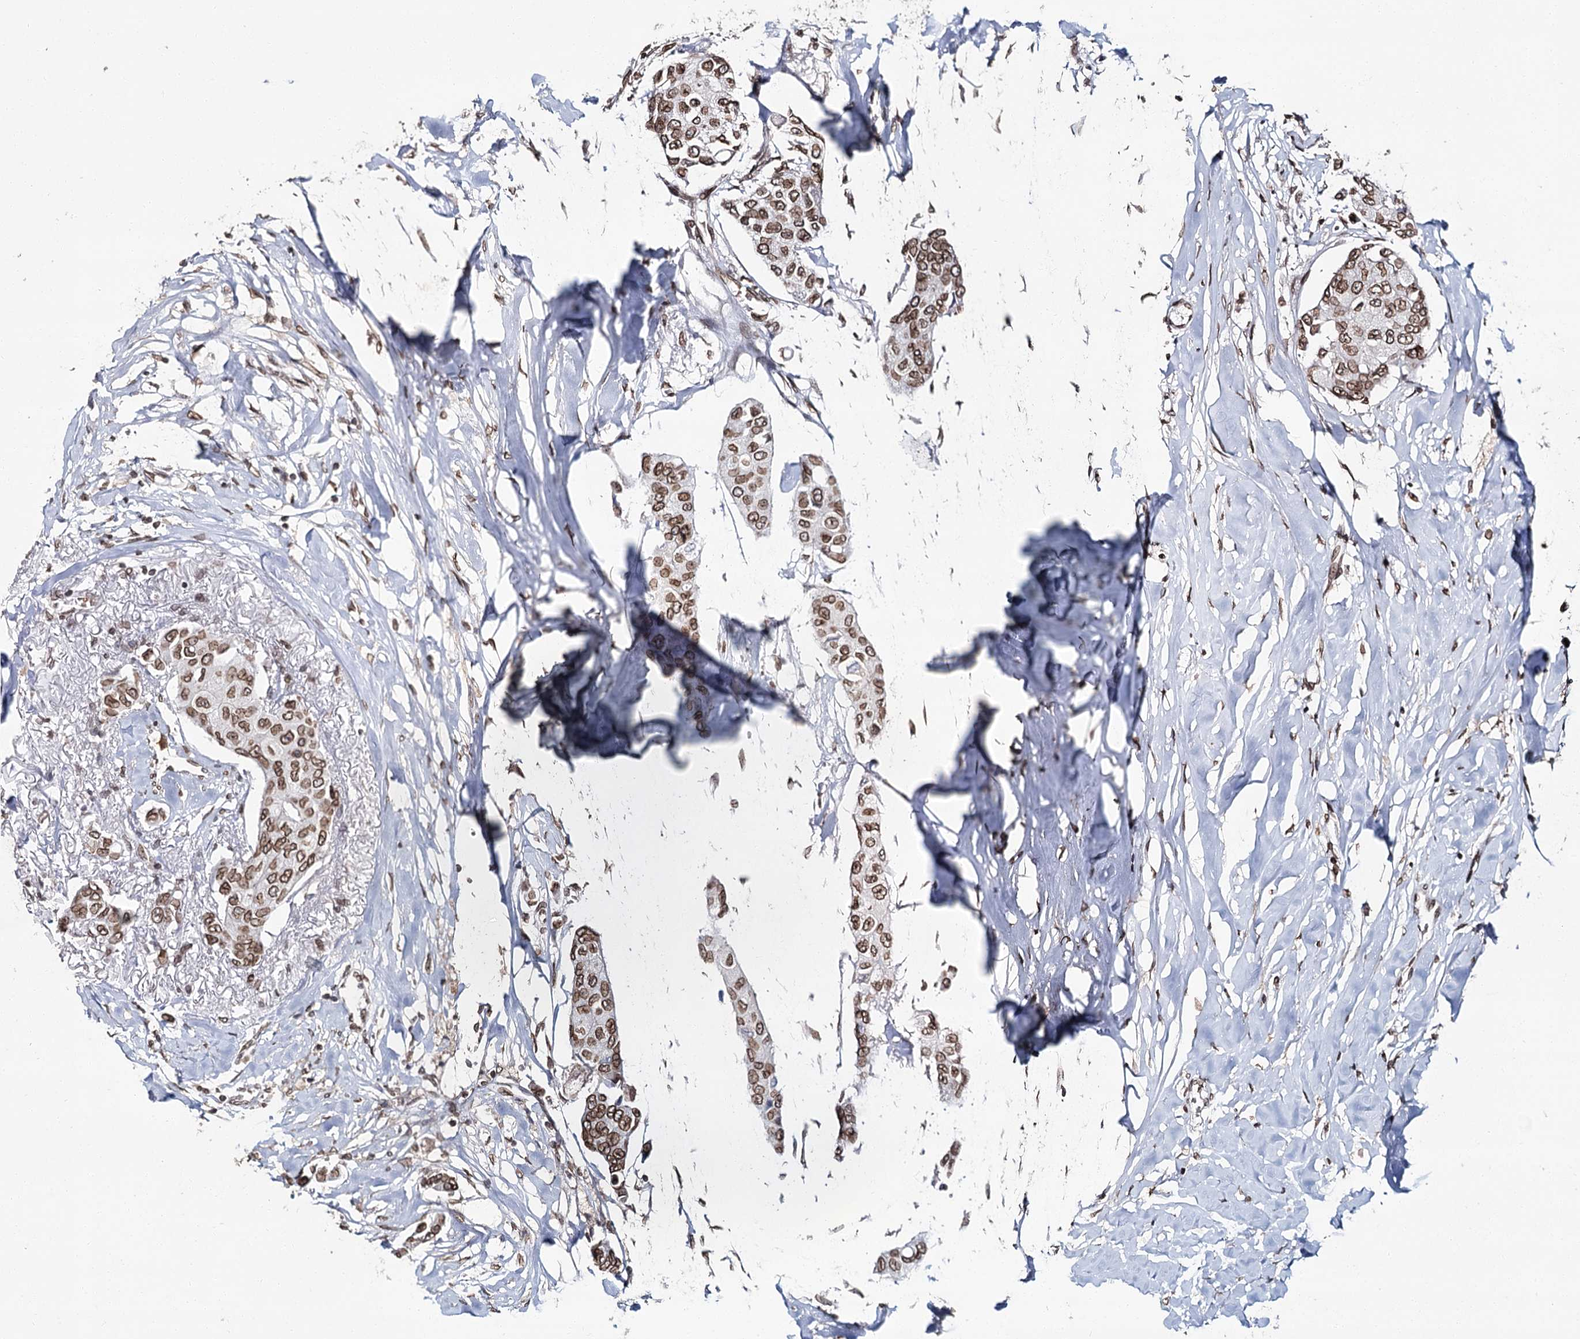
{"staining": {"intensity": "moderate", "quantity": ">75%", "location": "cytoplasmic/membranous,nuclear"}, "tissue": "breast cancer", "cell_type": "Tumor cells", "image_type": "cancer", "snomed": [{"axis": "morphology", "description": "Duct carcinoma"}, {"axis": "topography", "description": "Breast"}], "caption": "Breast invasive ductal carcinoma stained for a protein exhibits moderate cytoplasmic/membranous and nuclear positivity in tumor cells.", "gene": "KIAA0930", "patient": {"sex": "female", "age": 80}}